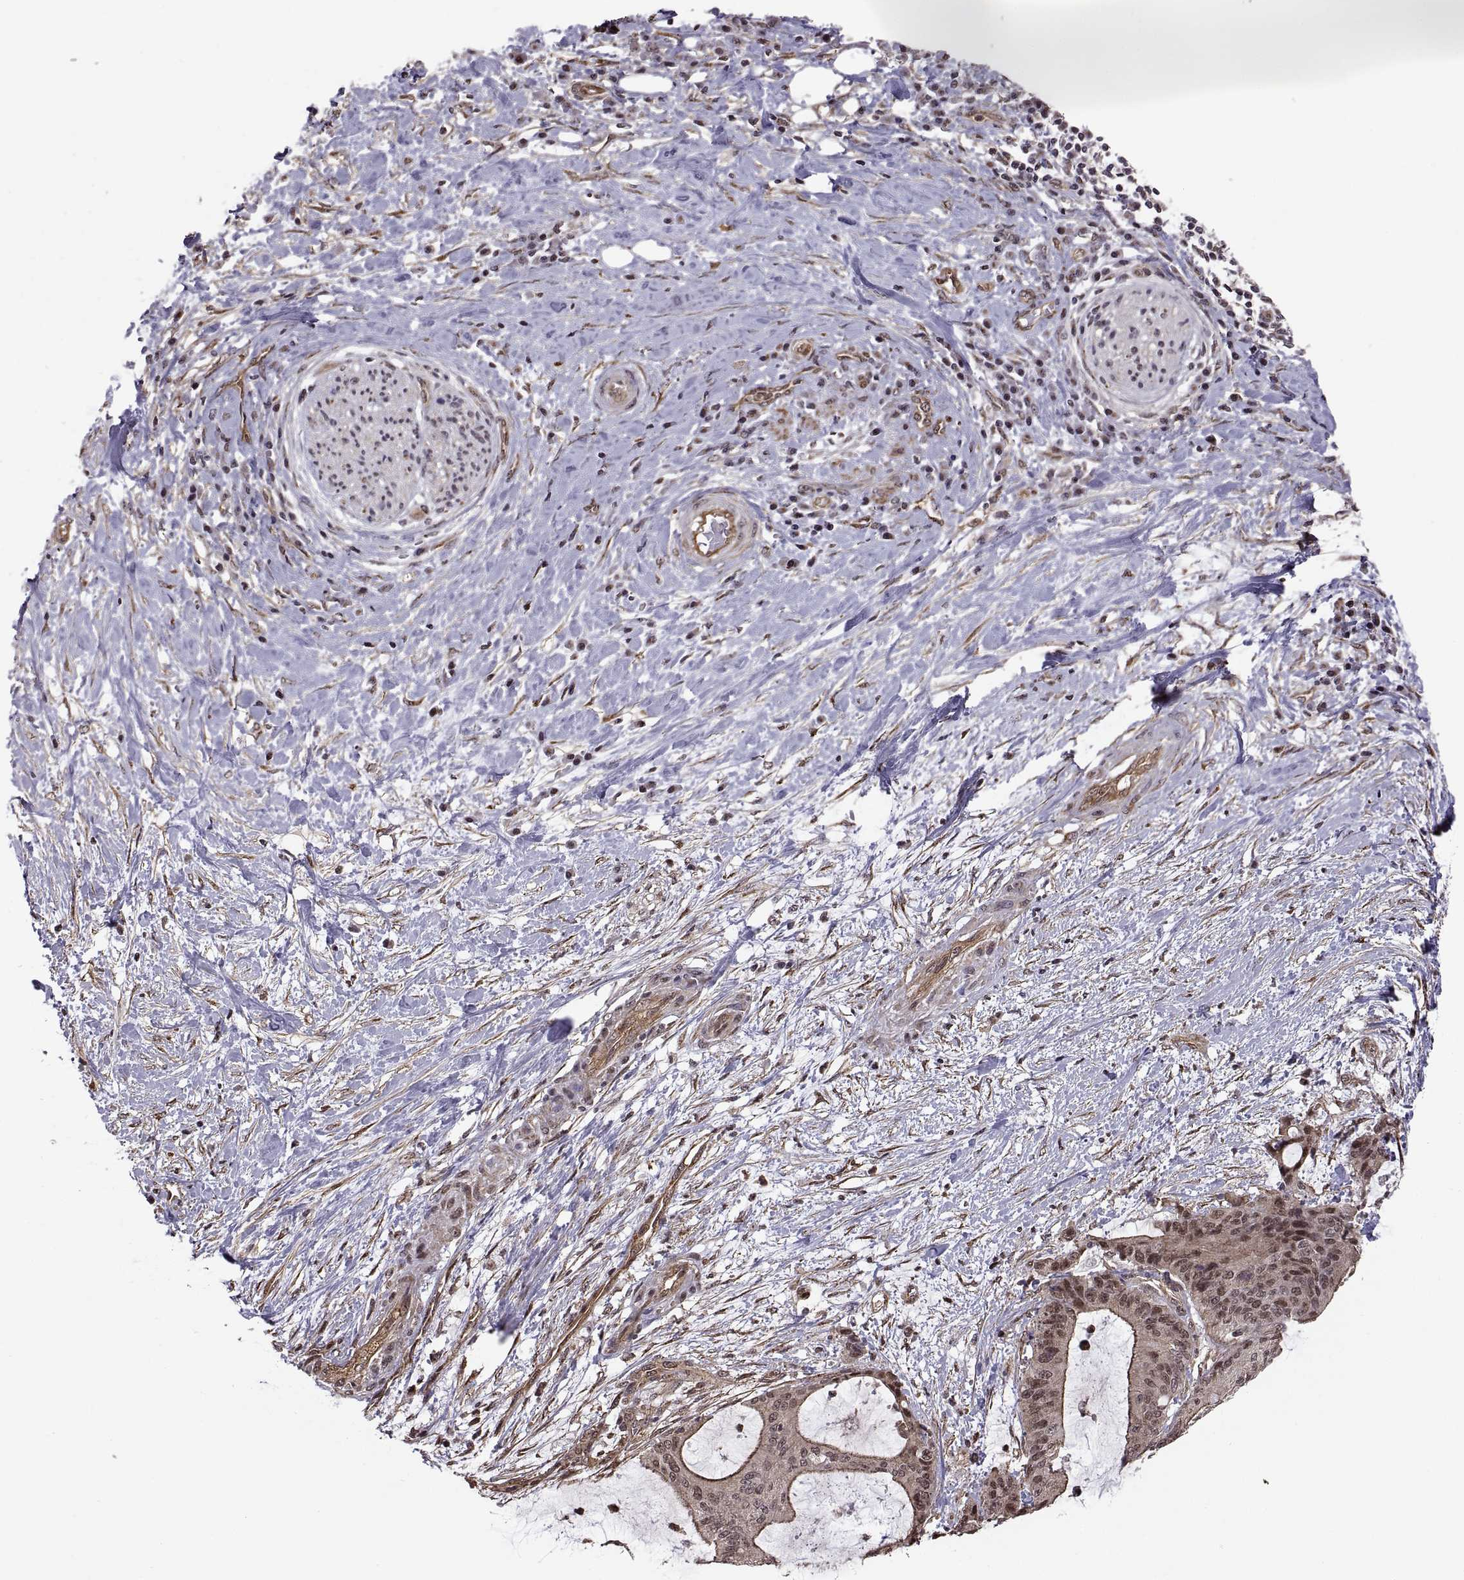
{"staining": {"intensity": "weak", "quantity": ">75%", "location": "cytoplasmic/membranous"}, "tissue": "liver cancer", "cell_type": "Tumor cells", "image_type": "cancer", "snomed": [{"axis": "morphology", "description": "Cholangiocarcinoma"}, {"axis": "topography", "description": "Liver"}], "caption": "Liver cancer (cholangiocarcinoma) tissue exhibits weak cytoplasmic/membranous positivity in approximately >75% of tumor cells, visualized by immunohistochemistry.", "gene": "ARRB1", "patient": {"sex": "female", "age": 73}}